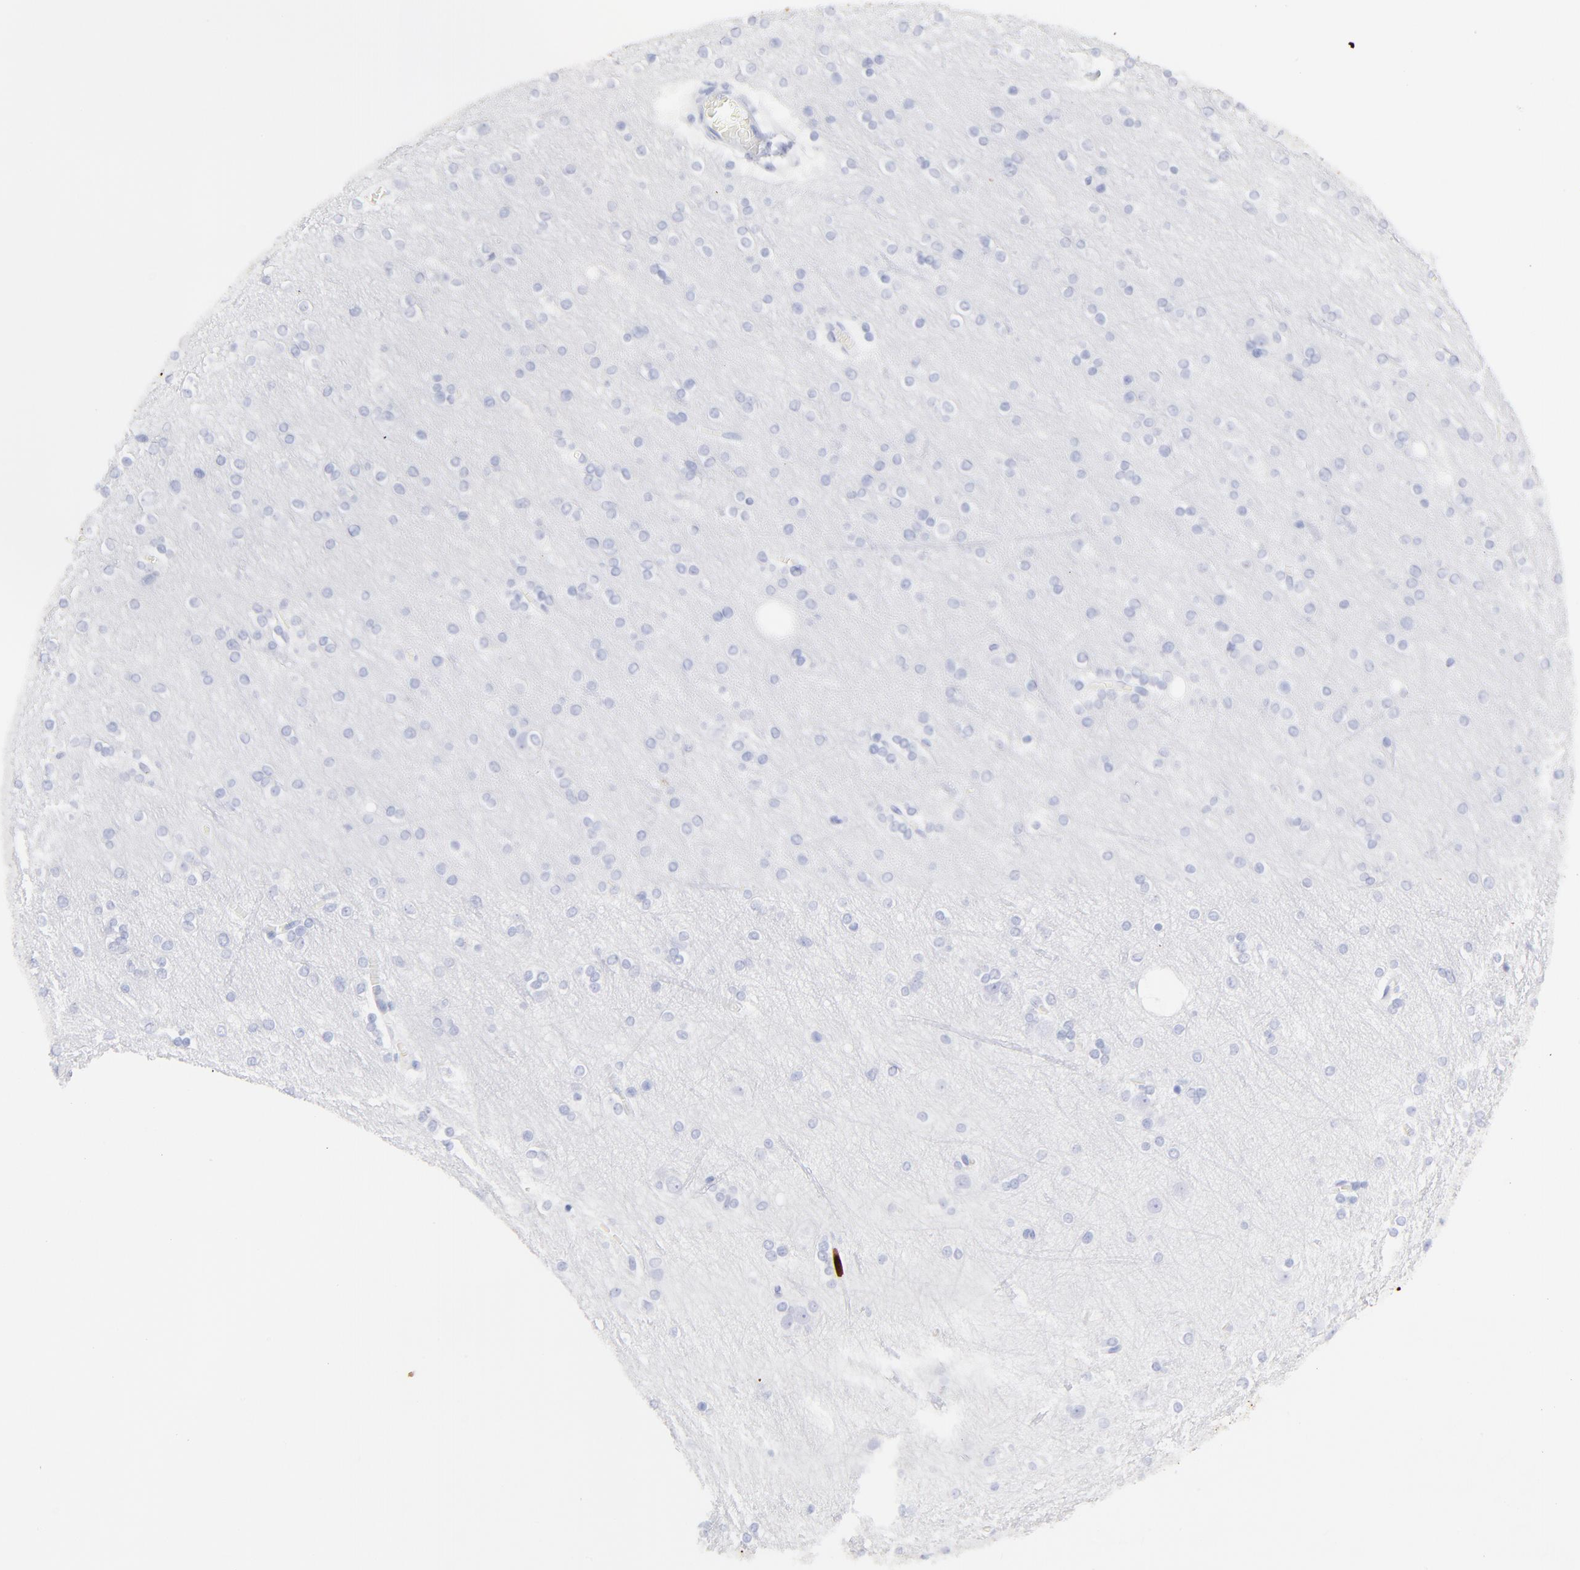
{"staining": {"intensity": "negative", "quantity": "none", "location": "none"}, "tissue": "cerebral cortex", "cell_type": "Endothelial cells", "image_type": "normal", "snomed": [{"axis": "morphology", "description": "Normal tissue, NOS"}, {"axis": "topography", "description": "Cerebral cortex"}], "caption": "Immunohistochemical staining of benign cerebral cortex demonstrates no significant expression in endothelial cells. (Brightfield microscopy of DAB (3,3'-diaminobenzidine) IHC at high magnification).", "gene": "S100A12", "patient": {"sex": "female", "age": 54}}